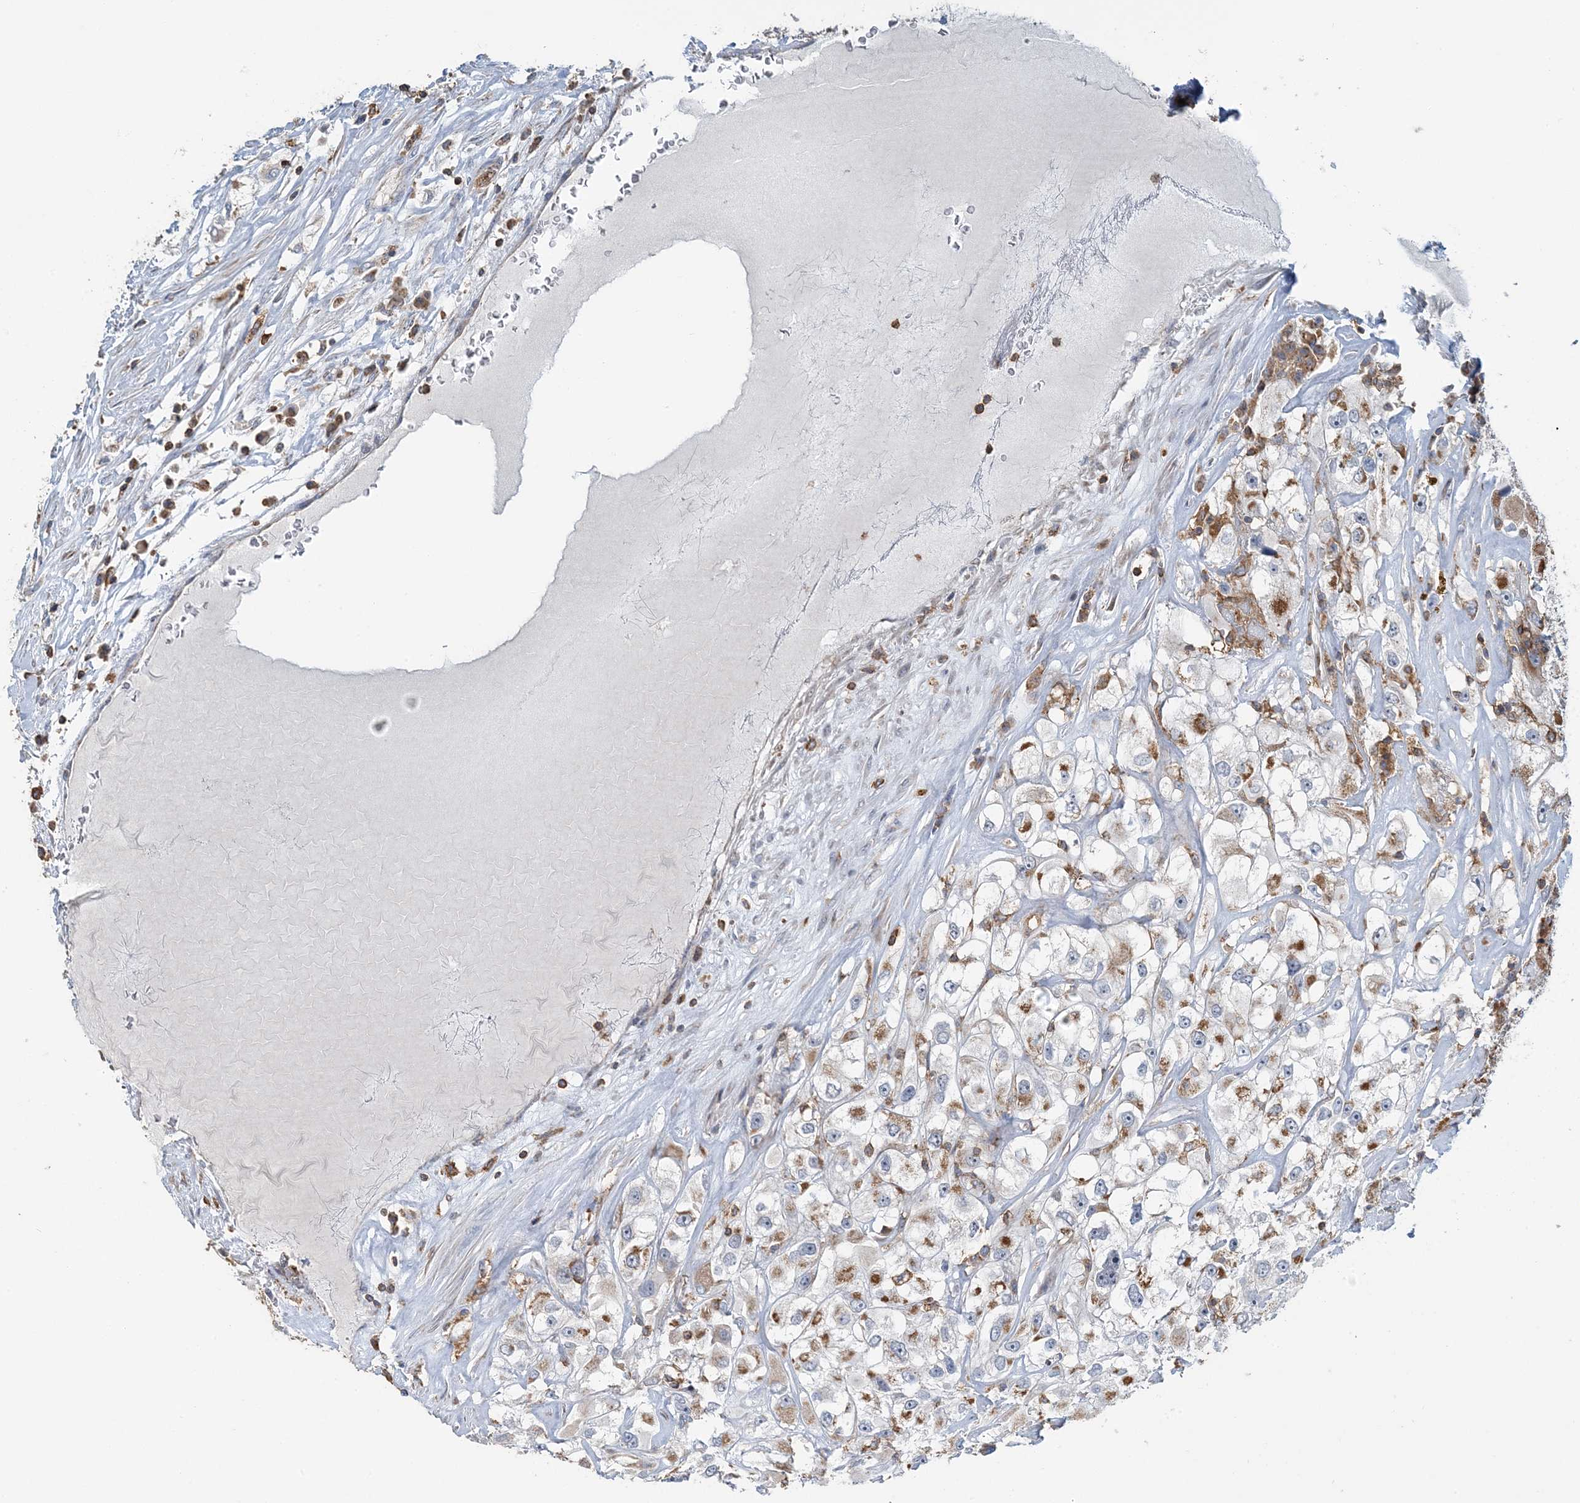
{"staining": {"intensity": "moderate", "quantity": ">75%", "location": "cytoplasmic/membranous"}, "tissue": "renal cancer", "cell_type": "Tumor cells", "image_type": "cancer", "snomed": [{"axis": "morphology", "description": "Adenocarcinoma, NOS"}, {"axis": "topography", "description": "Kidney"}], "caption": "A high-resolution image shows IHC staining of renal cancer, which demonstrates moderate cytoplasmic/membranous staining in about >75% of tumor cells. The staining was performed using DAB to visualize the protein expression in brown, while the nuclei were stained in blue with hematoxylin (Magnification: 20x).", "gene": "TMLHE", "patient": {"sex": "female", "age": 52}}